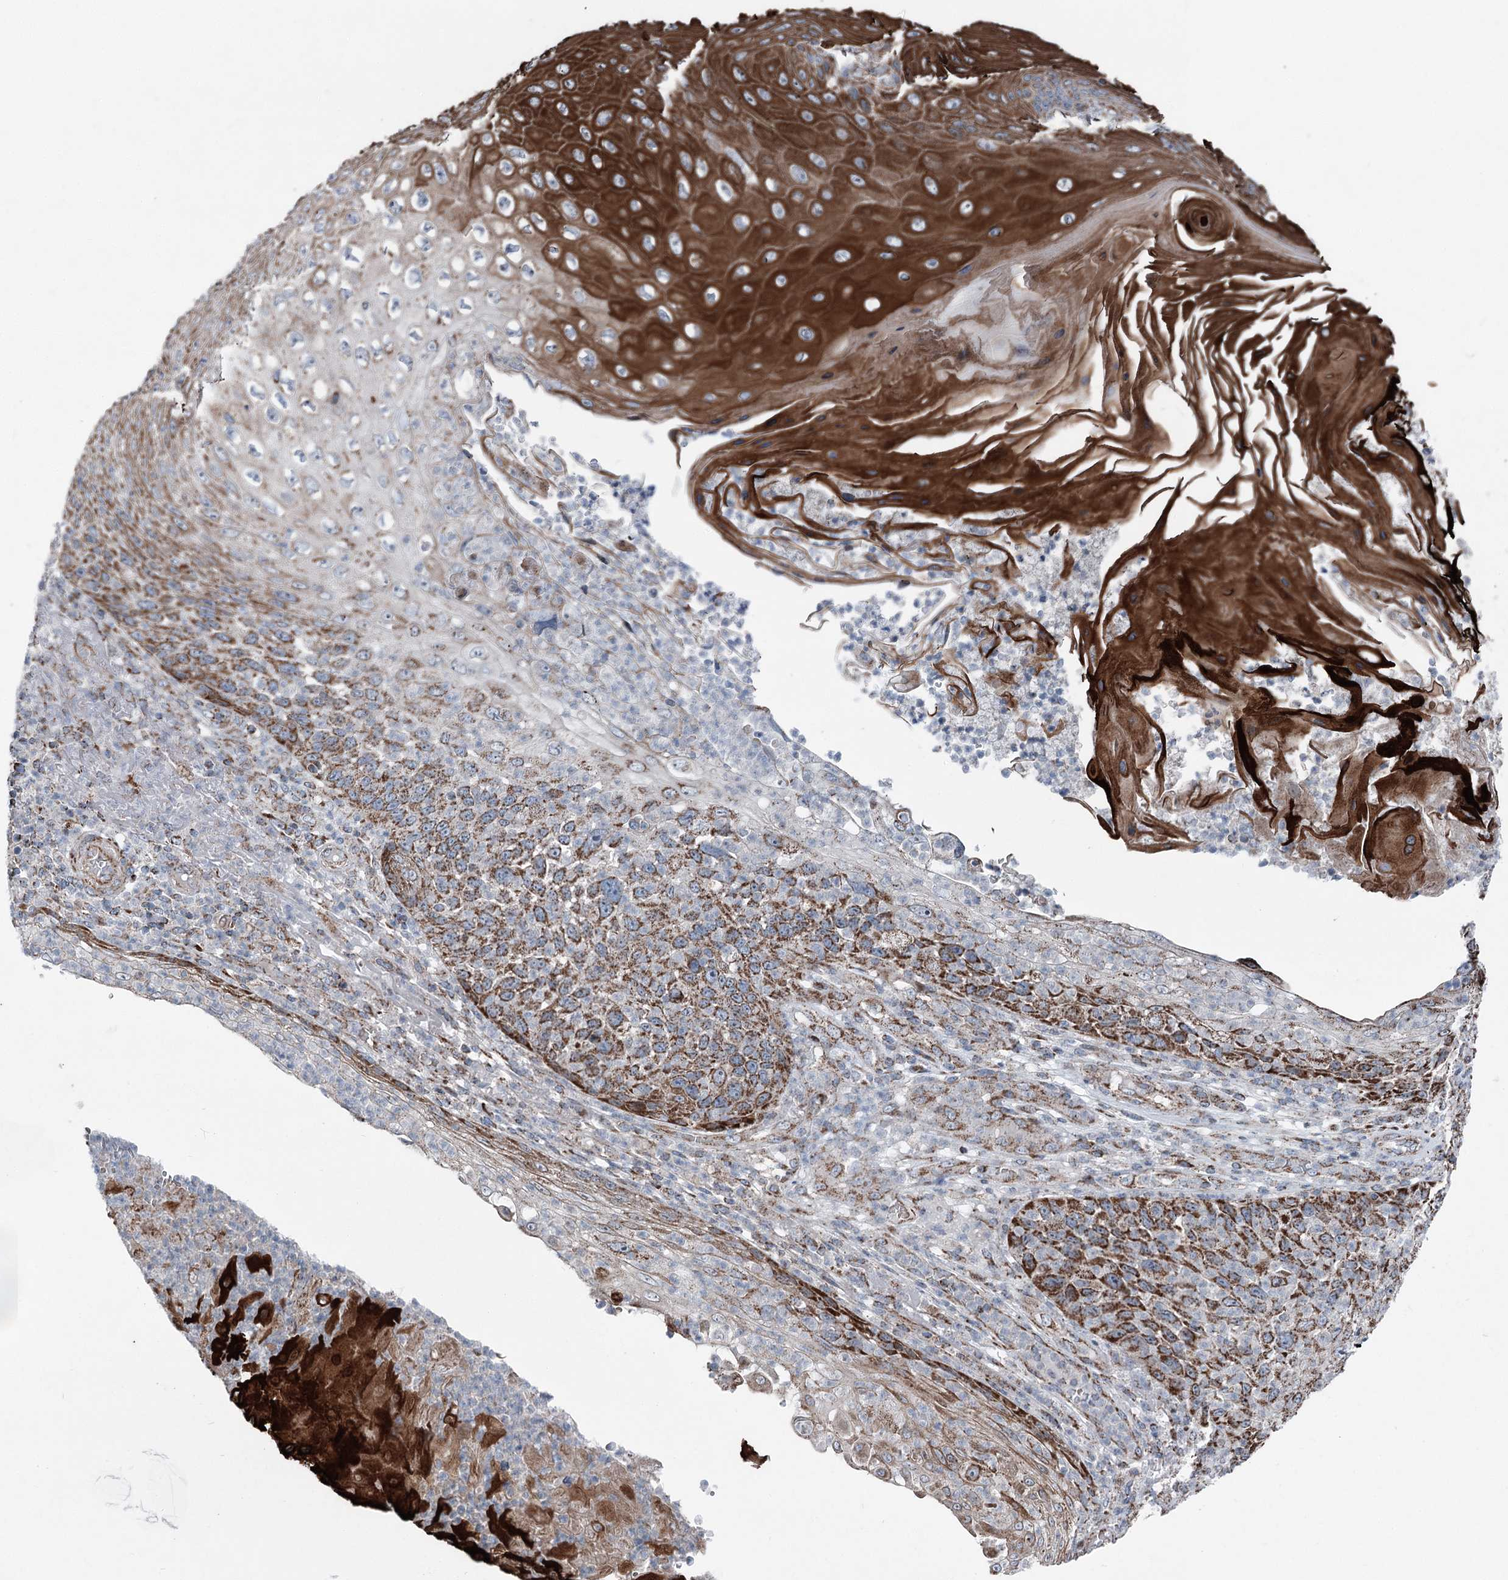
{"staining": {"intensity": "strong", "quantity": ">75%", "location": "cytoplasmic/membranous"}, "tissue": "skin cancer", "cell_type": "Tumor cells", "image_type": "cancer", "snomed": [{"axis": "morphology", "description": "Squamous cell carcinoma, NOS"}, {"axis": "topography", "description": "Skin"}], "caption": "Tumor cells exhibit high levels of strong cytoplasmic/membranous expression in approximately >75% of cells in skin squamous cell carcinoma.", "gene": "UCN3", "patient": {"sex": "female", "age": 88}}